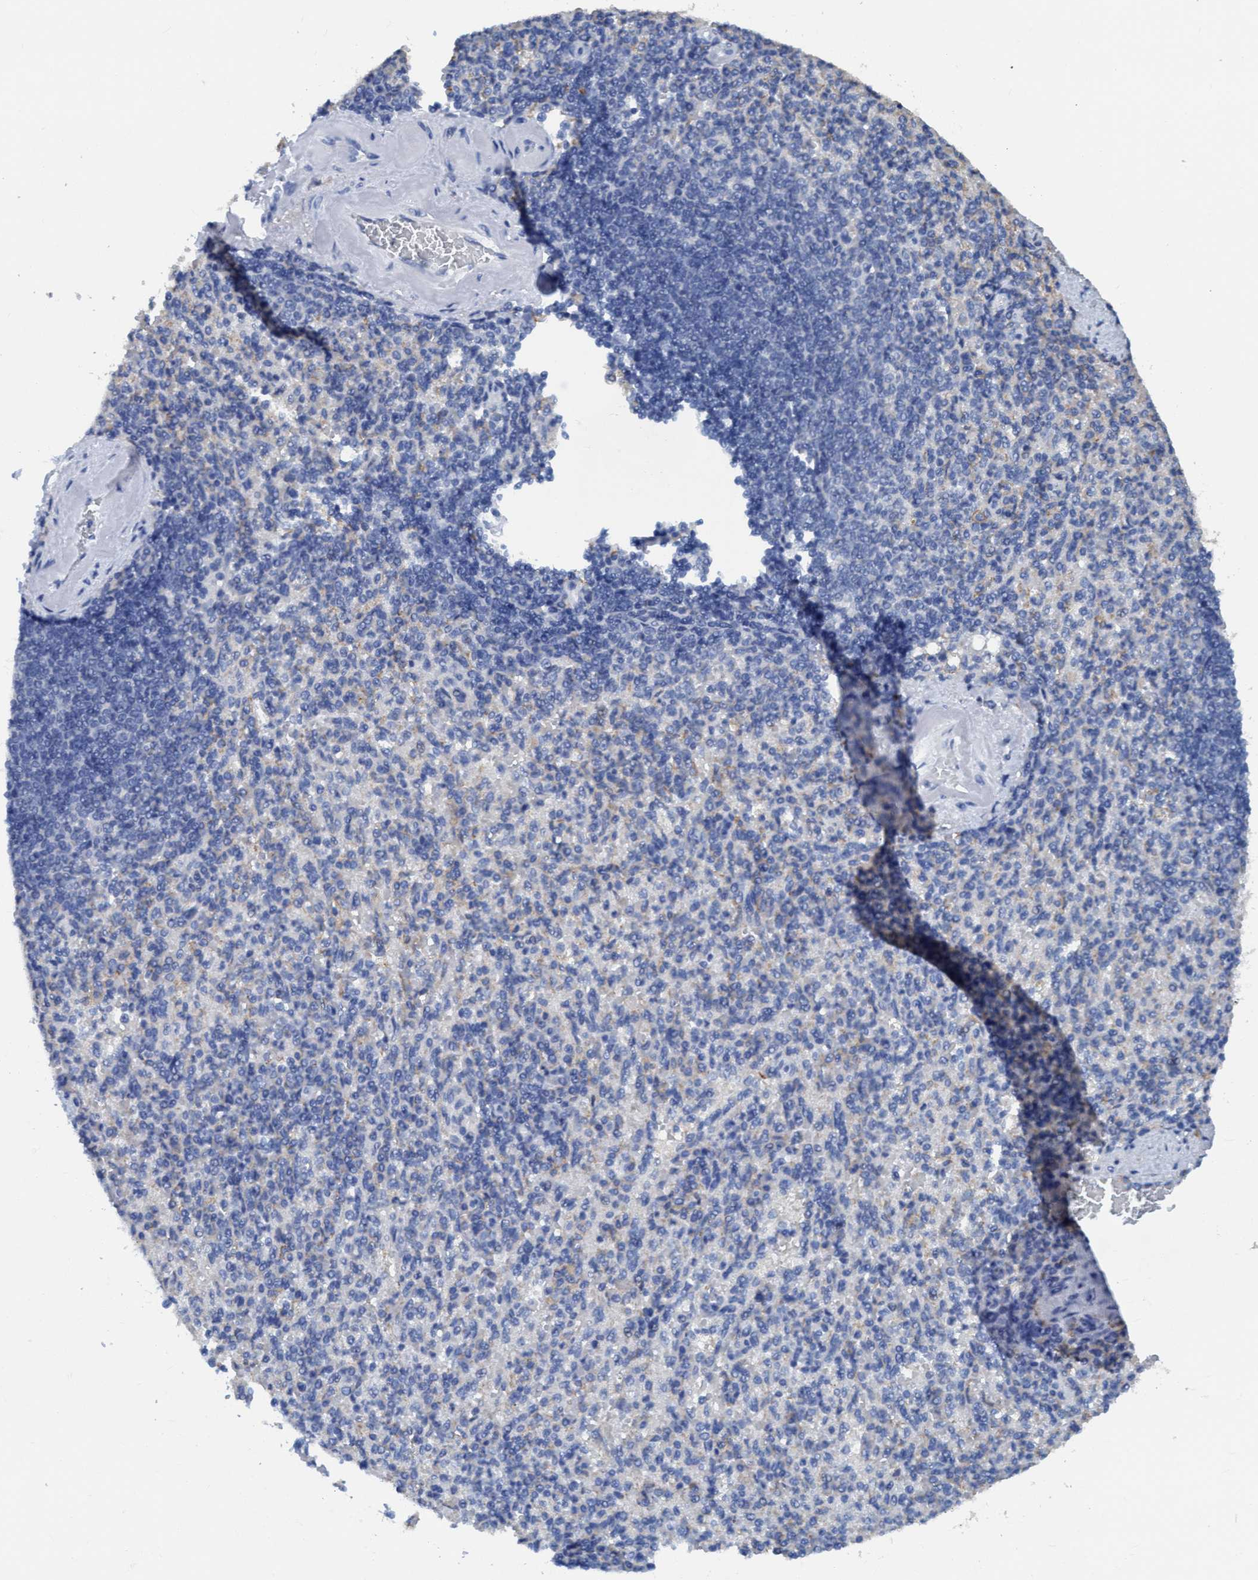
{"staining": {"intensity": "negative", "quantity": "none", "location": "none"}, "tissue": "spleen", "cell_type": "Cells in red pulp", "image_type": "normal", "snomed": [{"axis": "morphology", "description": "Normal tissue, NOS"}, {"axis": "topography", "description": "Spleen"}], "caption": "A high-resolution micrograph shows IHC staining of normal spleen, which reveals no significant staining in cells in red pulp. (DAB (3,3'-diaminobenzidine) IHC, high magnification).", "gene": "DNAI1", "patient": {"sex": "female", "age": 74}}